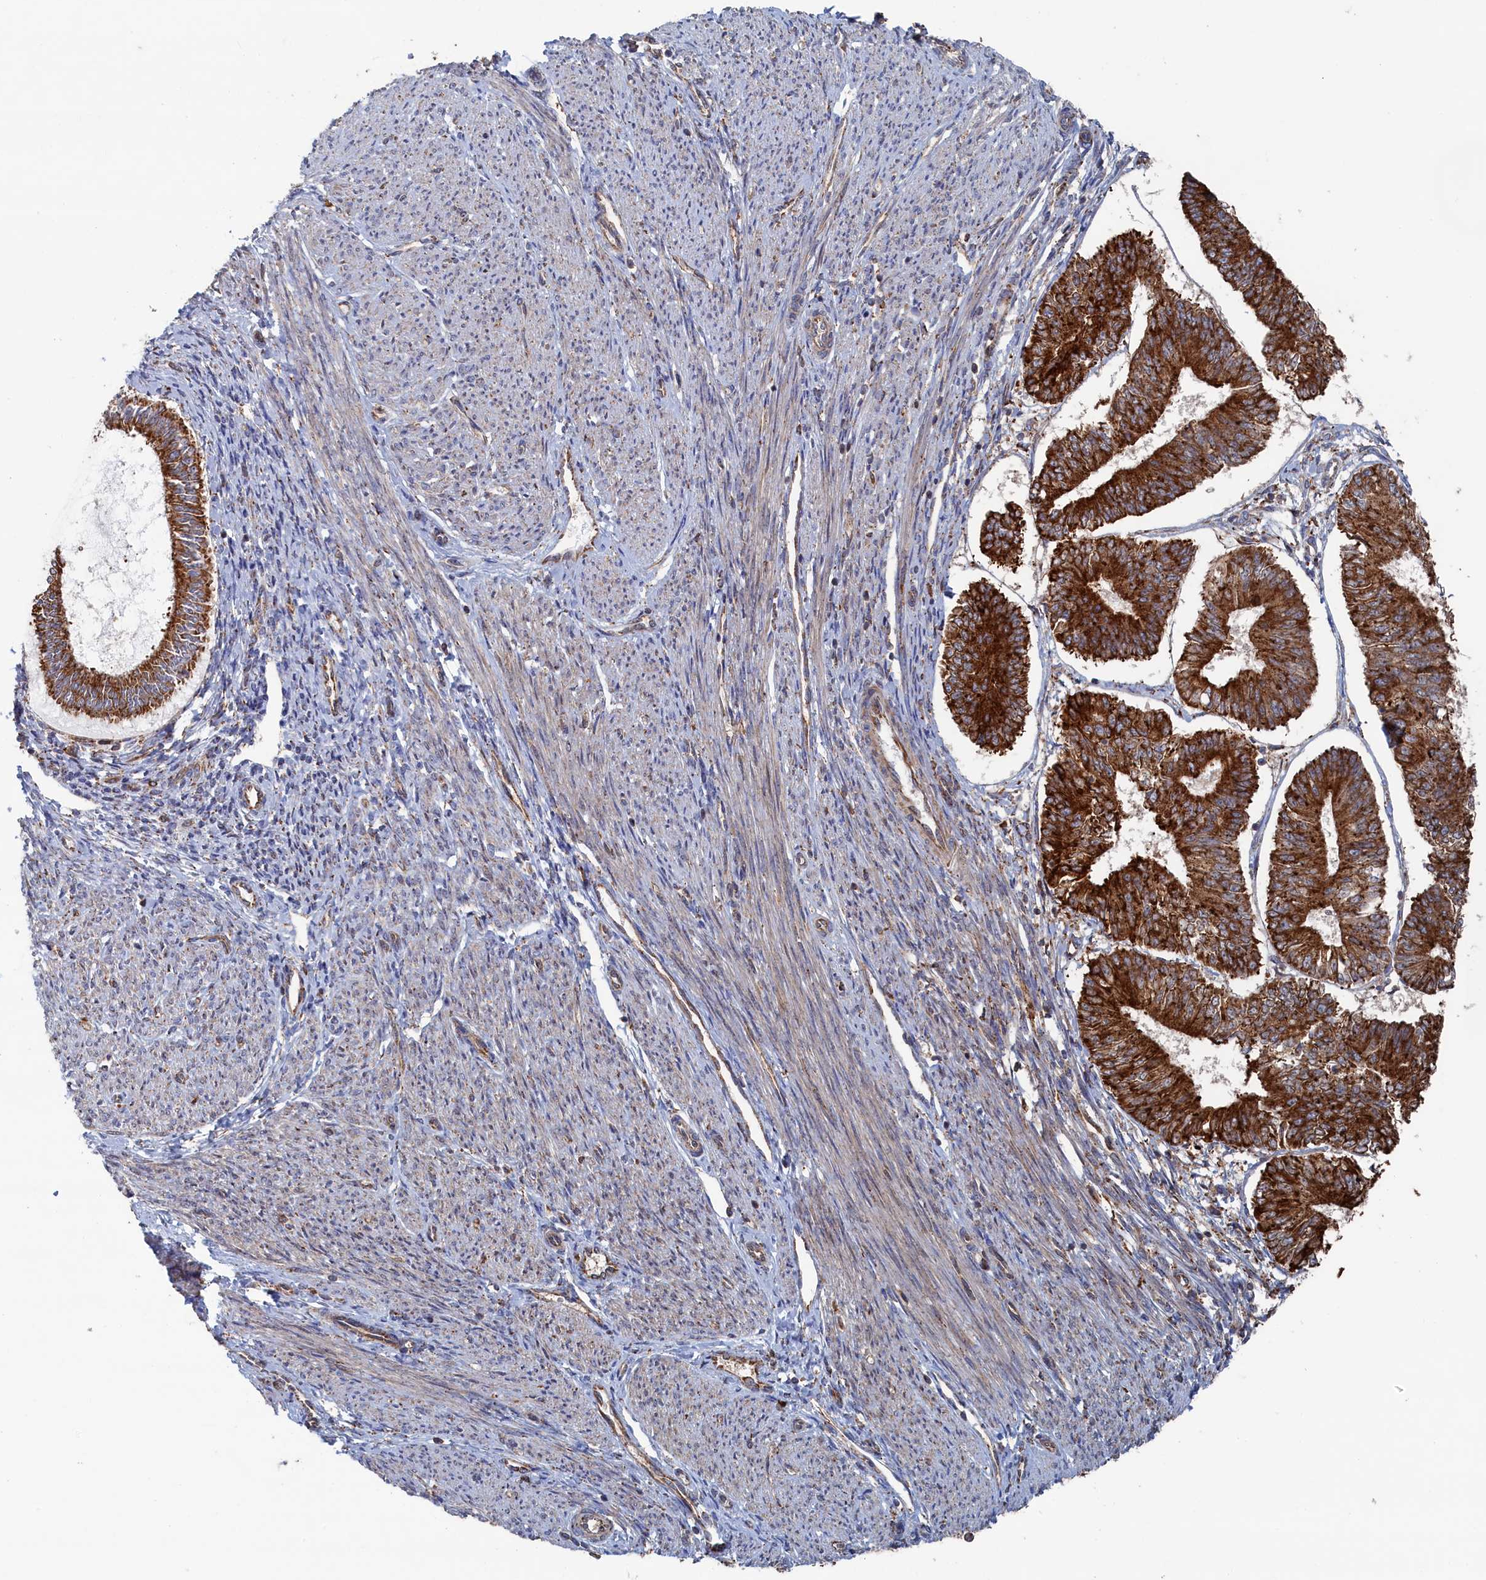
{"staining": {"intensity": "strong", "quantity": ">75%", "location": "cytoplasmic/membranous"}, "tissue": "endometrial cancer", "cell_type": "Tumor cells", "image_type": "cancer", "snomed": [{"axis": "morphology", "description": "Adenocarcinoma, NOS"}, {"axis": "topography", "description": "Endometrium"}], "caption": "The image demonstrates a brown stain indicating the presence of a protein in the cytoplasmic/membranous of tumor cells in endometrial adenocarcinoma.", "gene": "BPIFB6", "patient": {"sex": "female", "age": 58}}